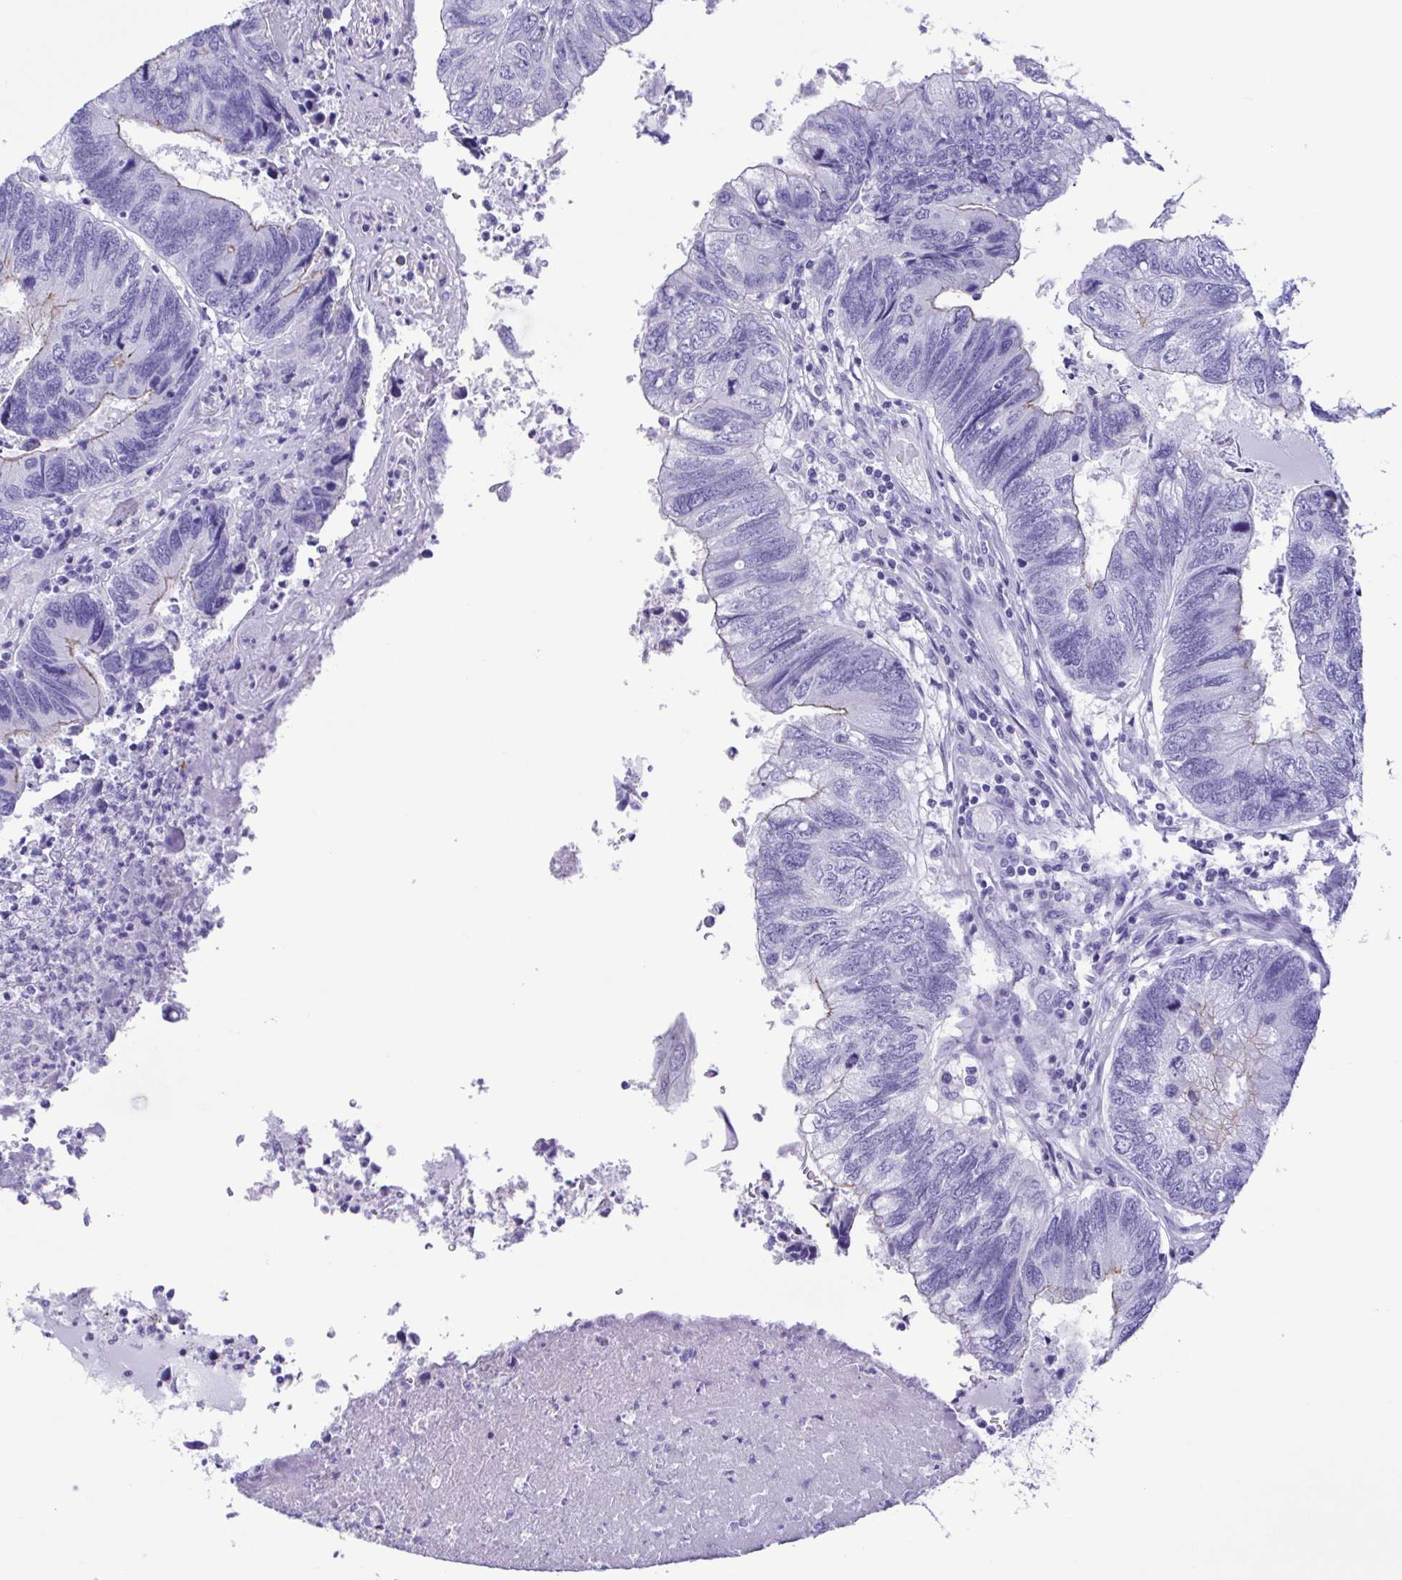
{"staining": {"intensity": "negative", "quantity": "none", "location": "none"}, "tissue": "colorectal cancer", "cell_type": "Tumor cells", "image_type": "cancer", "snomed": [{"axis": "morphology", "description": "Adenocarcinoma, NOS"}, {"axis": "topography", "description": "Colon"}], "caption": "Protein analysis of colorectal cancer (adenocarcinoma) reveals no significant staining in tumor cells.", "gene": "TSPY2", "patient": {"sex": "female", "age": 67}}